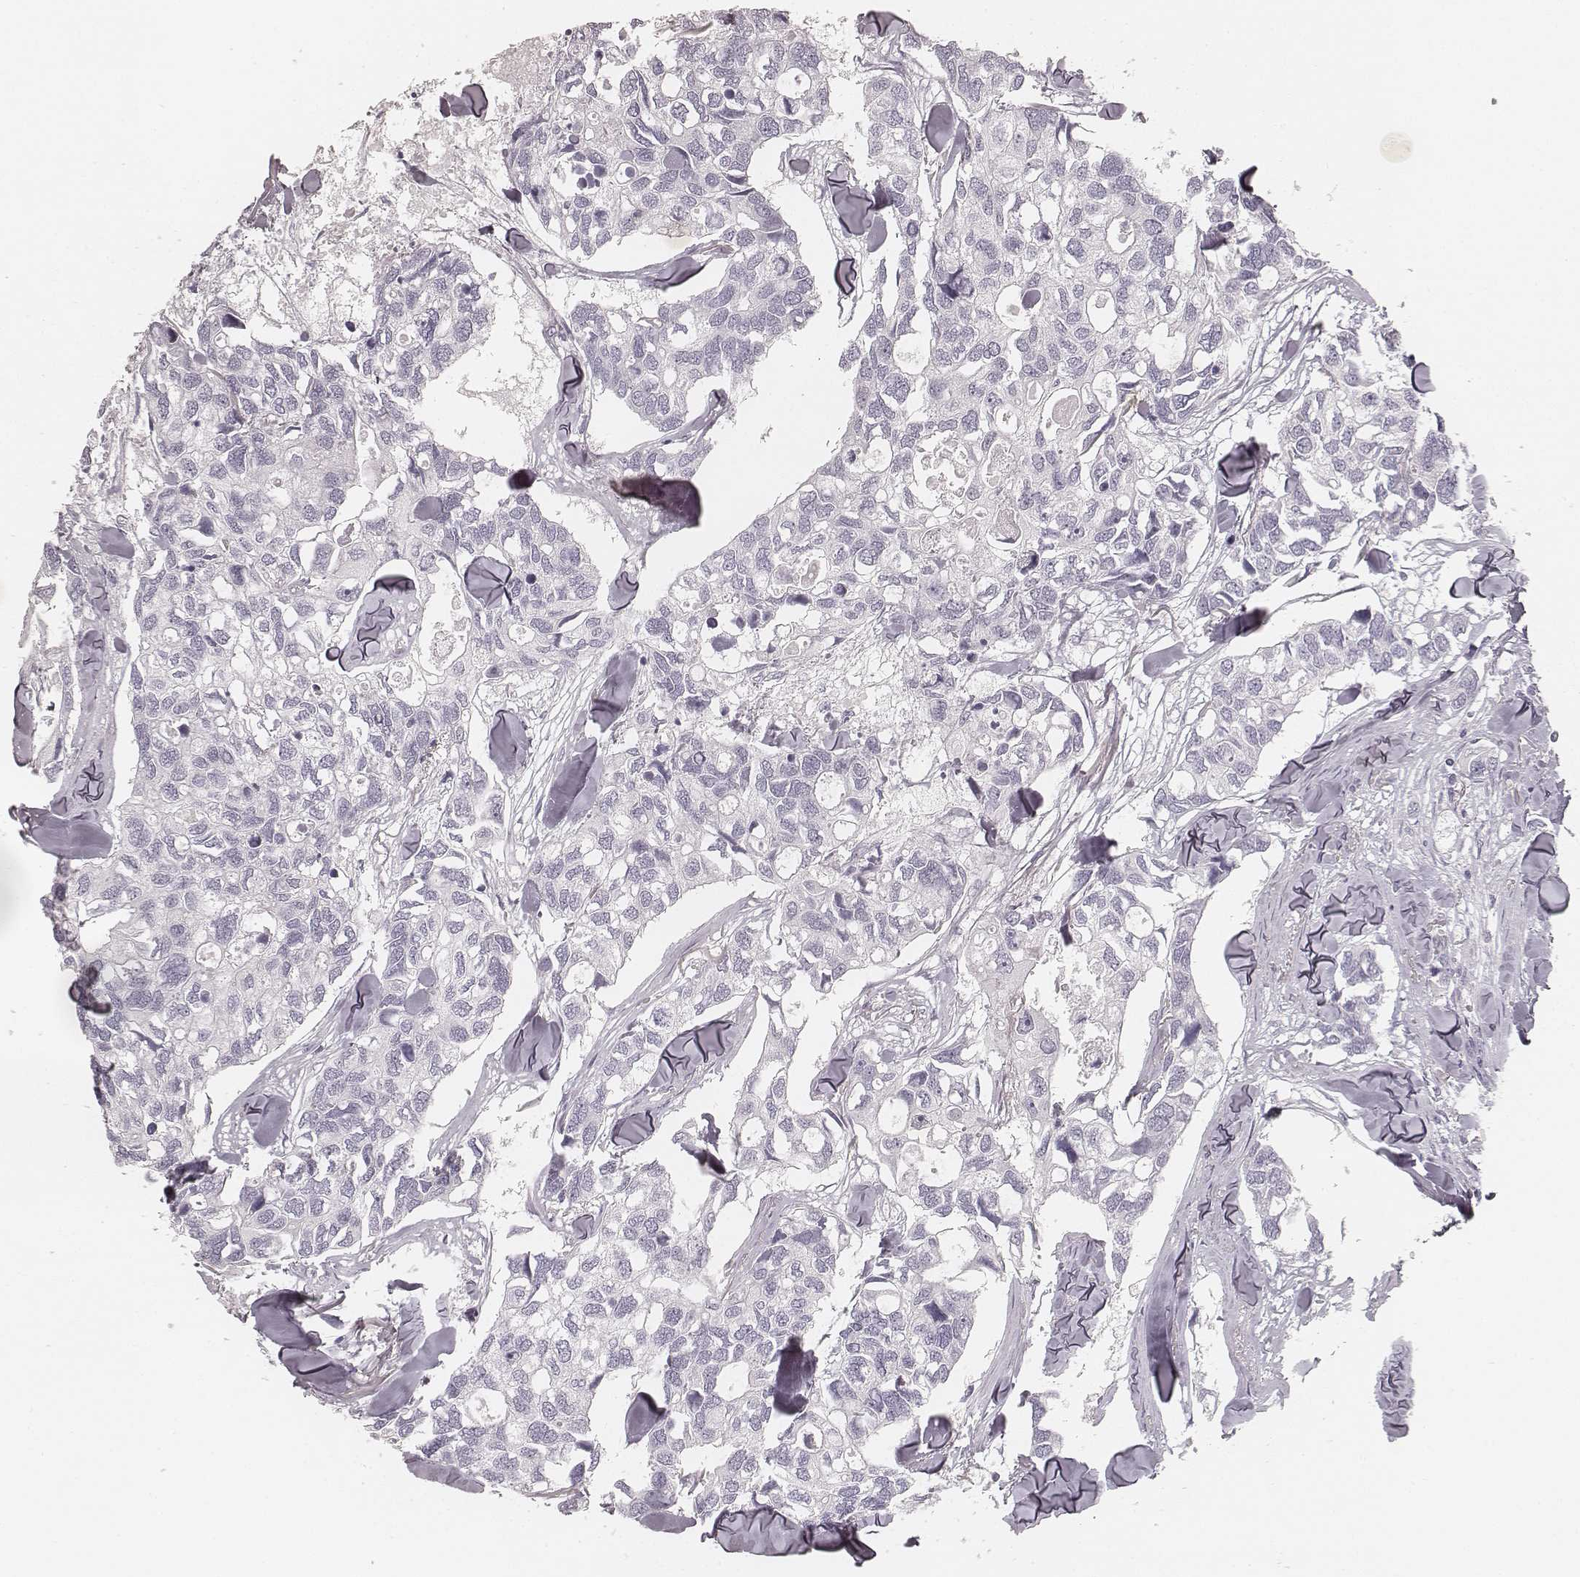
{"staining": {"intensity": "negative", "quantity": "none", "location": "none"}, "tissue": "breast cancer", "cell_type": "Tumor cells", "image_type": "cancer", "snomed": [{"axis": "morphology", "description": "Duct carcinoma"}, {"axis": "topography", "description": "Breast"}], "caption": "Immunohistochemistry image of invasive ductal carcinoma (breast) stained for a protein (brown), which demonstrates no positivity in tumor cells.", "gene": "KRT72", "patient": {"sex": "female", "age": 83}}